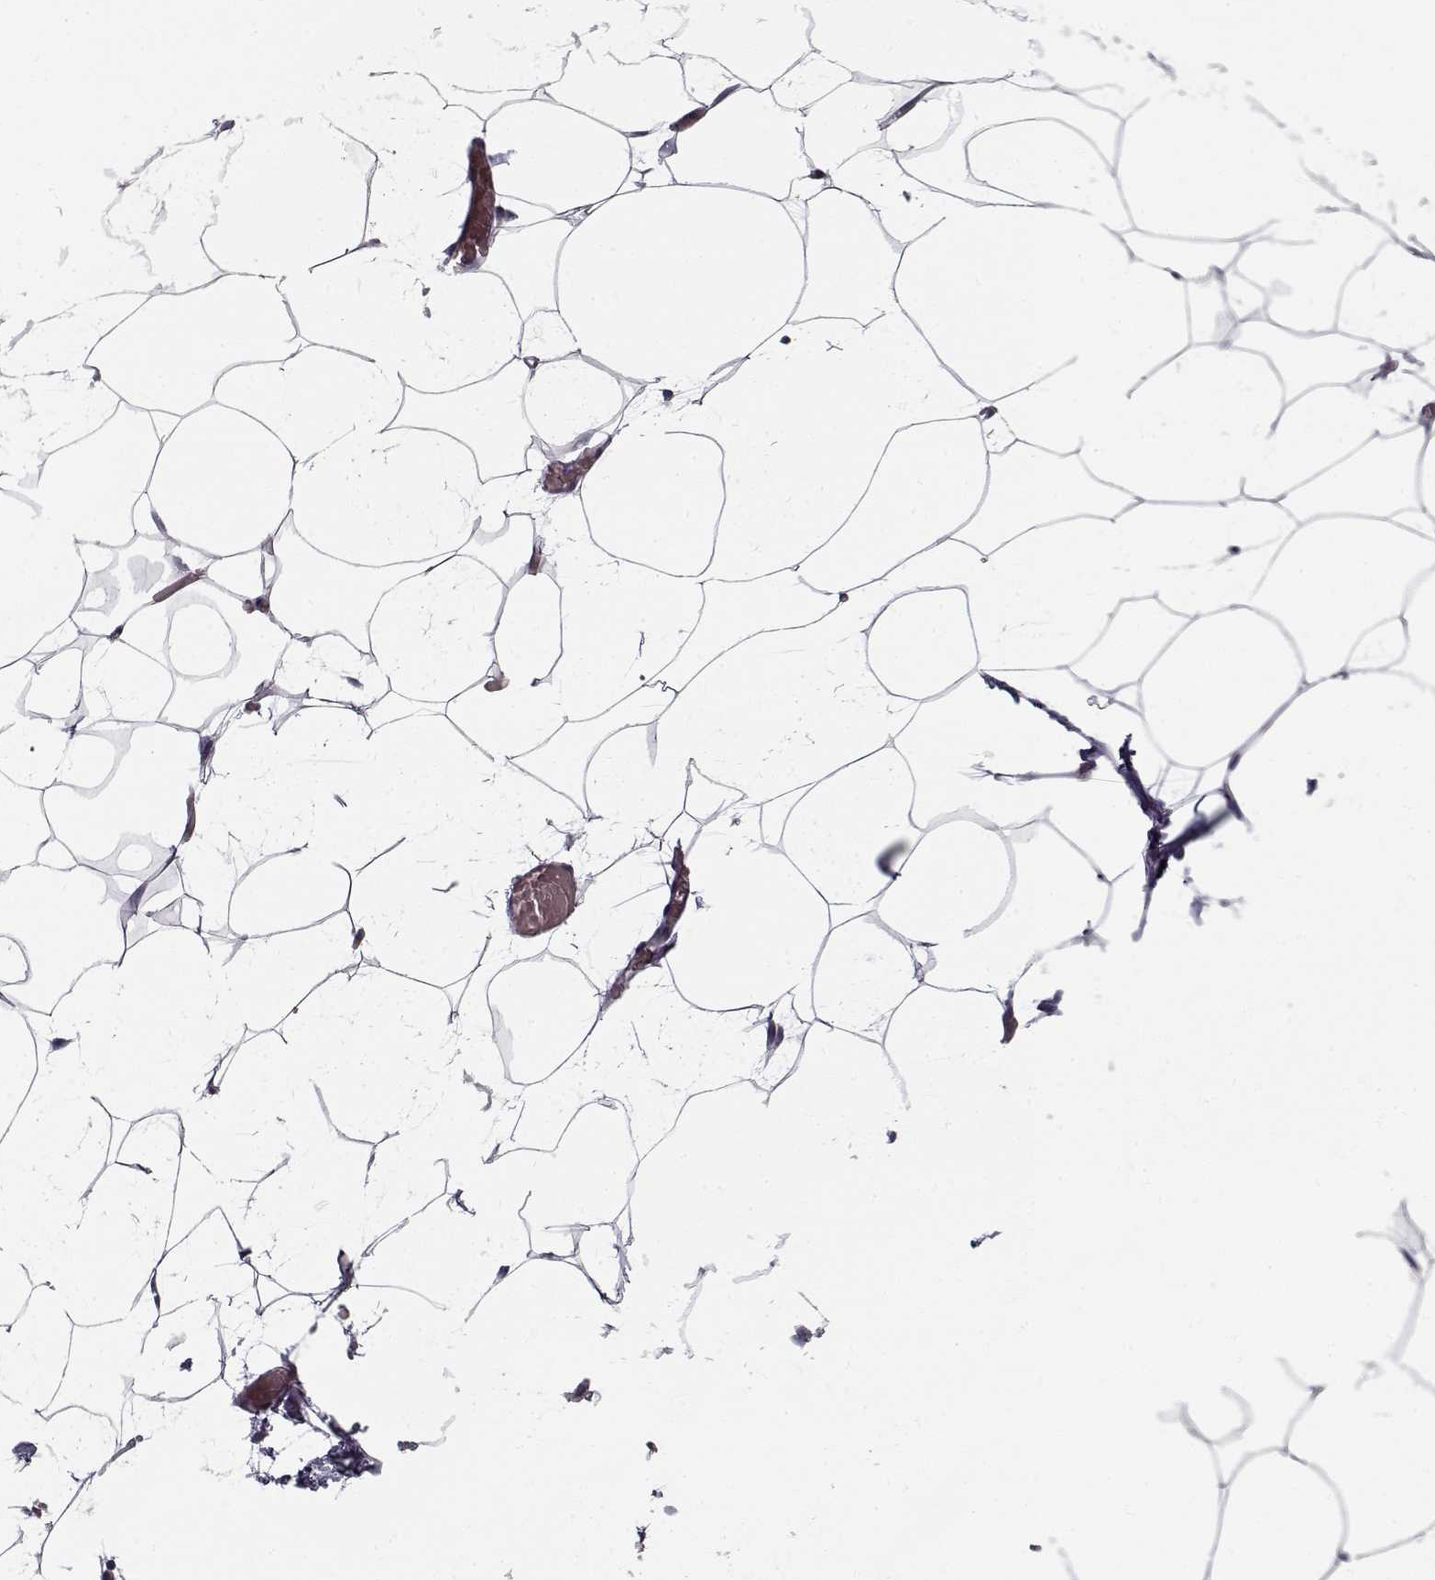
{"staining": {"intensity": "negative", "quantity": "none", "location": "none"}, "tissue": "adipose tissue", "cell_type": "Adipocytes", "image_type": "normal", "snomed": [{"axis": "morphology", "description": "Normal tissue, NOS"}, {"axis": "topography", "description": "Adipose tissue"}], "caption": "There is no significant positivity in adipocytes of adipose tissue.", "gene": "SPACA9", "patient": {"sex": "male", "age": 57}}